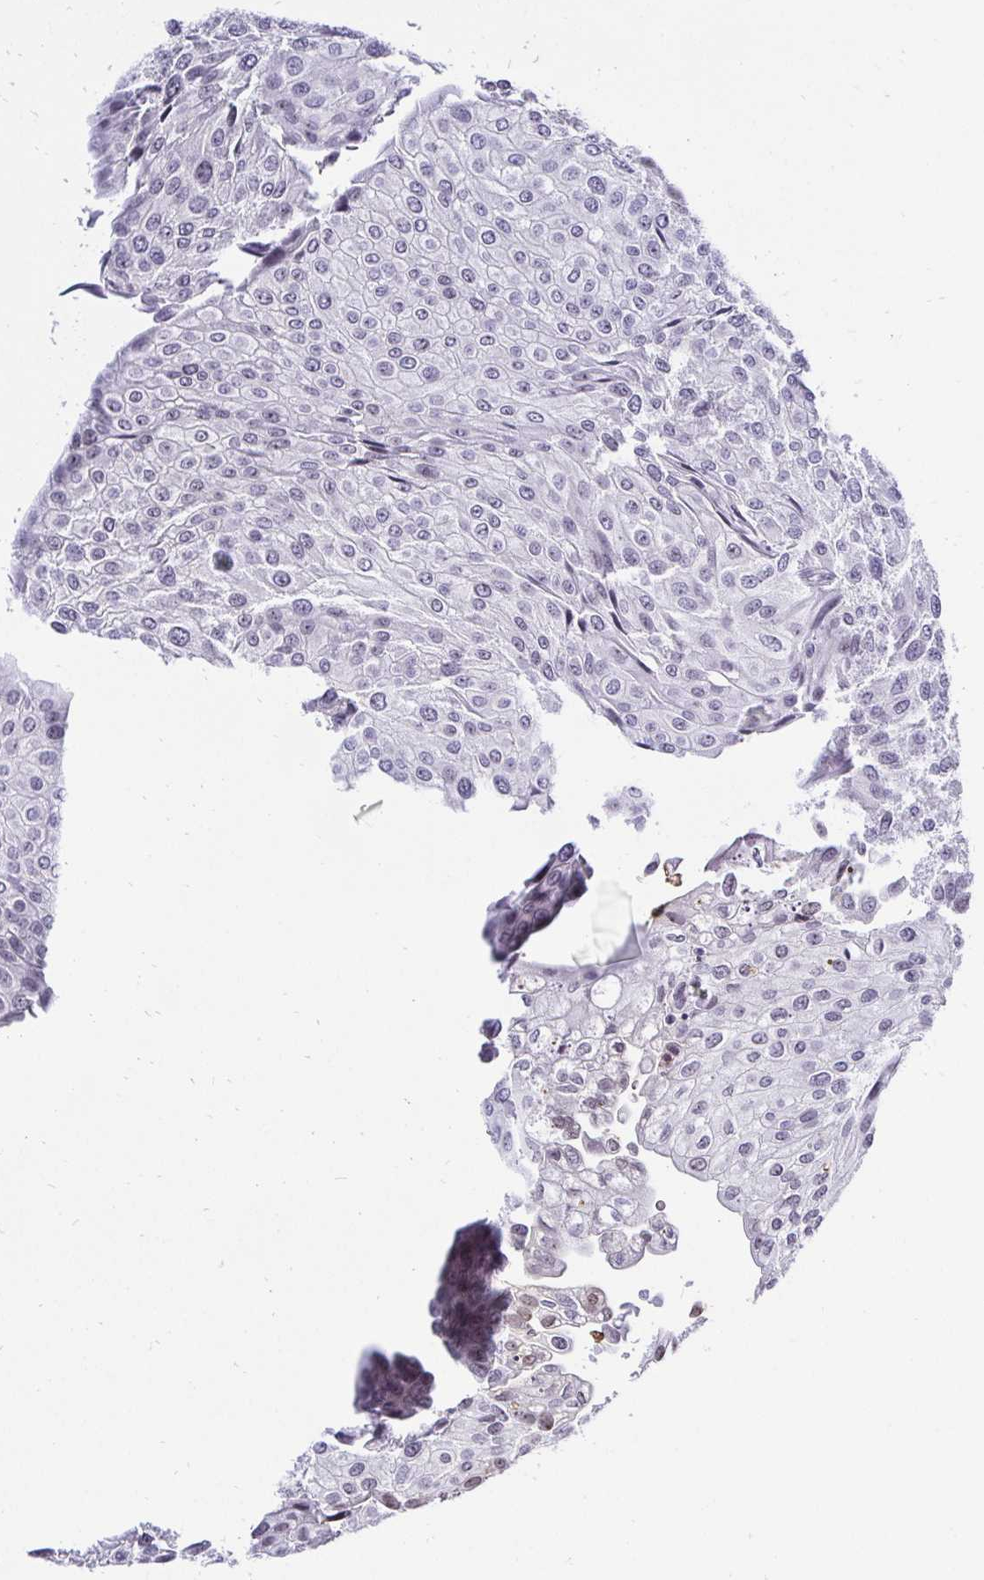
{"staining": {"intensity": "negative", "quantity": "none", "location": "none"}, "tissue": "urothelial cancer", "cell_type": "Tumor cells", "image_type": "cancer", "snomed": [{"axis": "morphology", "description": "Urothelial carcinoma, NOS"}, {"axis": "topography", "description": "Urinary bladder"}], "caption": "Tumor cells are negative for brown protein staining in transitional cell carcinoma.", "gene": "ZNF860", "patient": {"sex": "male", "age": 67}}